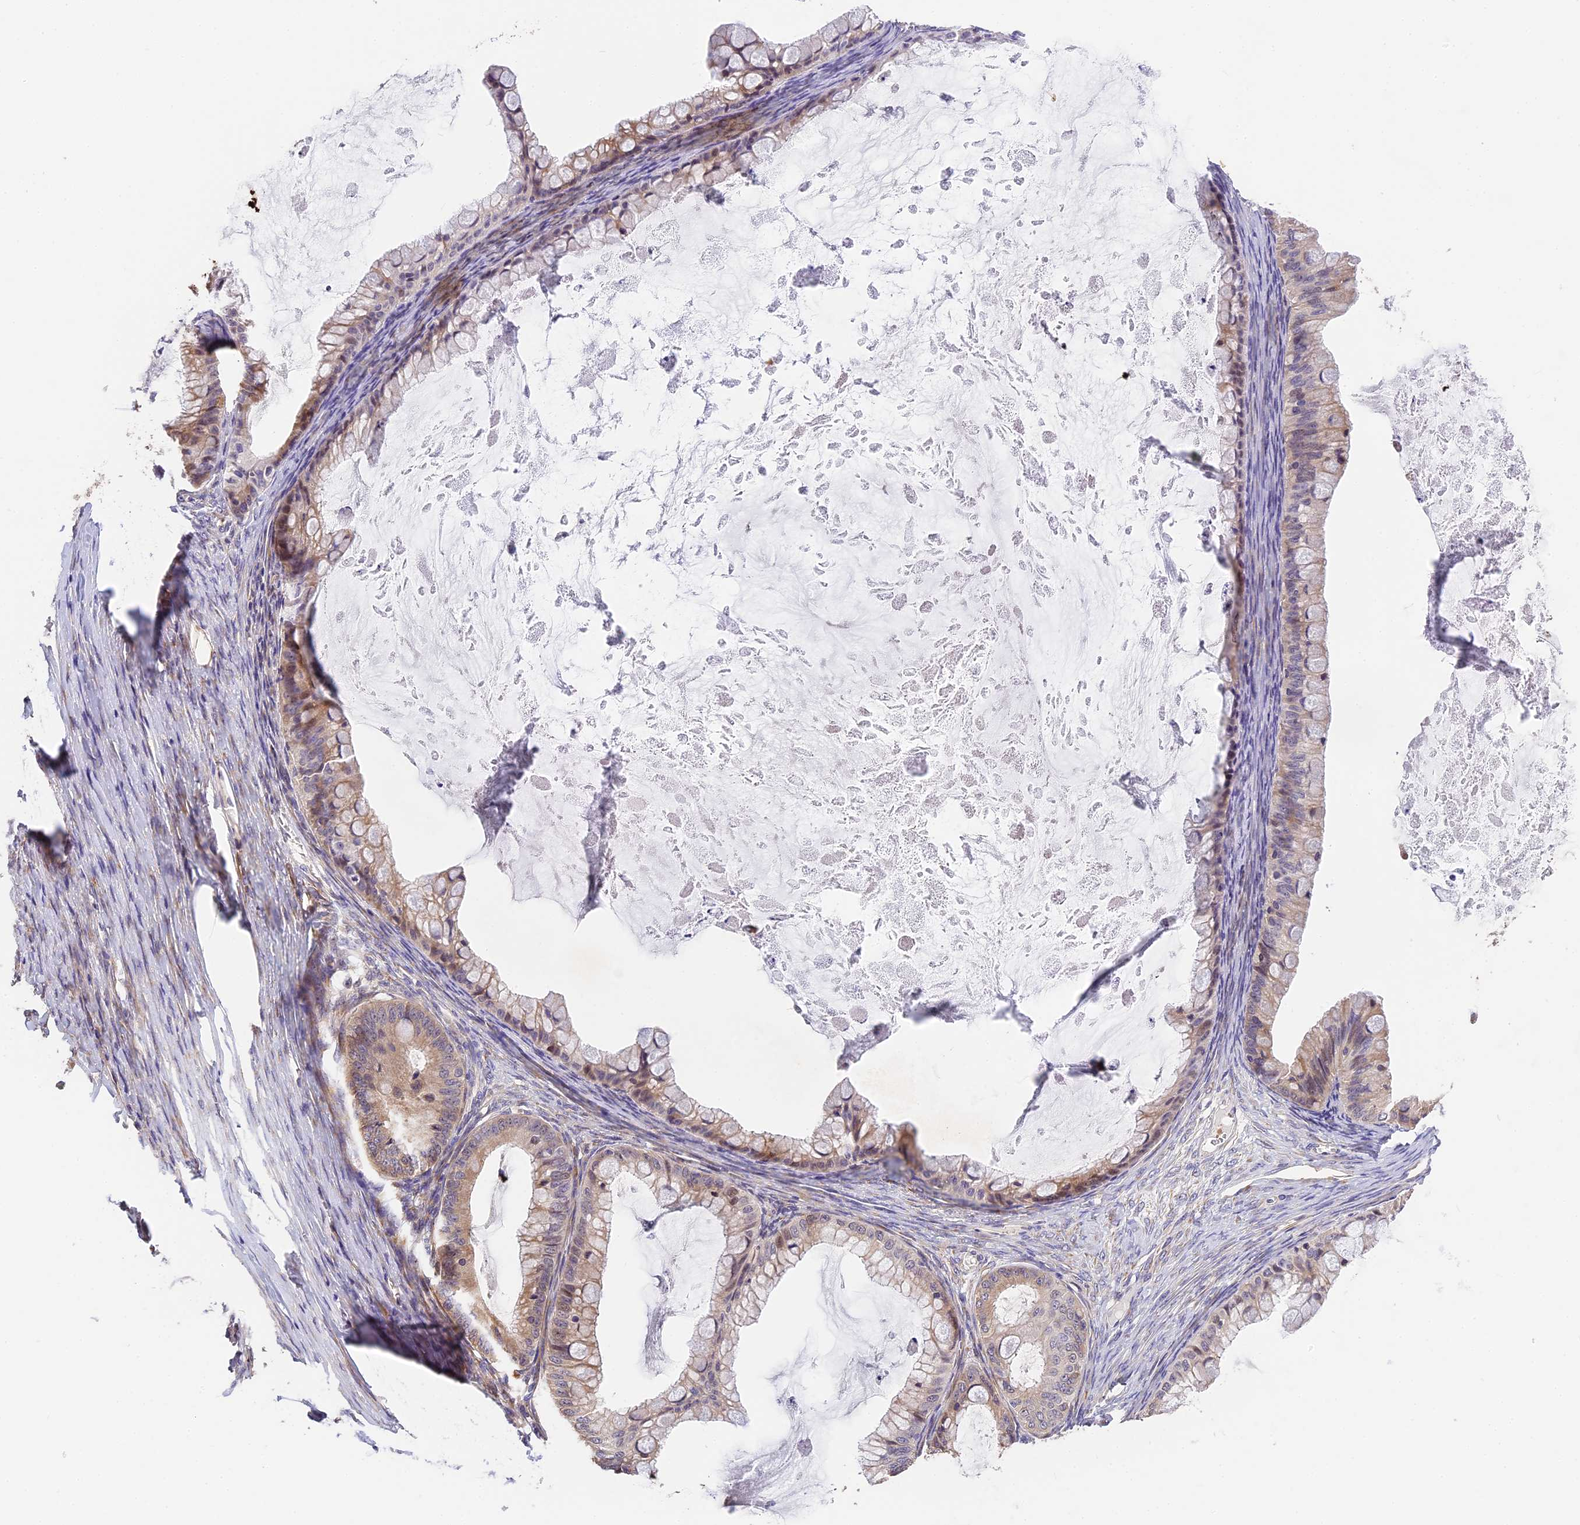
{"staining": {"intensity": "moderate", "quantity": ">75%", "location": "cytoplasmic/membranous"}, "tissue": "ovarian cancer", "cell_type": "Tumor cells", "image_type": "cancer", "snomed": [{"axis": "morphology", "description": "Cystadenocarcinoma, mucinous, NOS"}, {"axis": "topography", "description": "Ovary"}], "caption": "Human ovarian cancer (mucinous cystadenocarcinoma) stained with a brown dye exhibits moderate cytoplasmic/membranous positive staining in about >75% of tumor cells.", "gene": "BSCL2", "patient": {"sex": "female", "age": 35}}